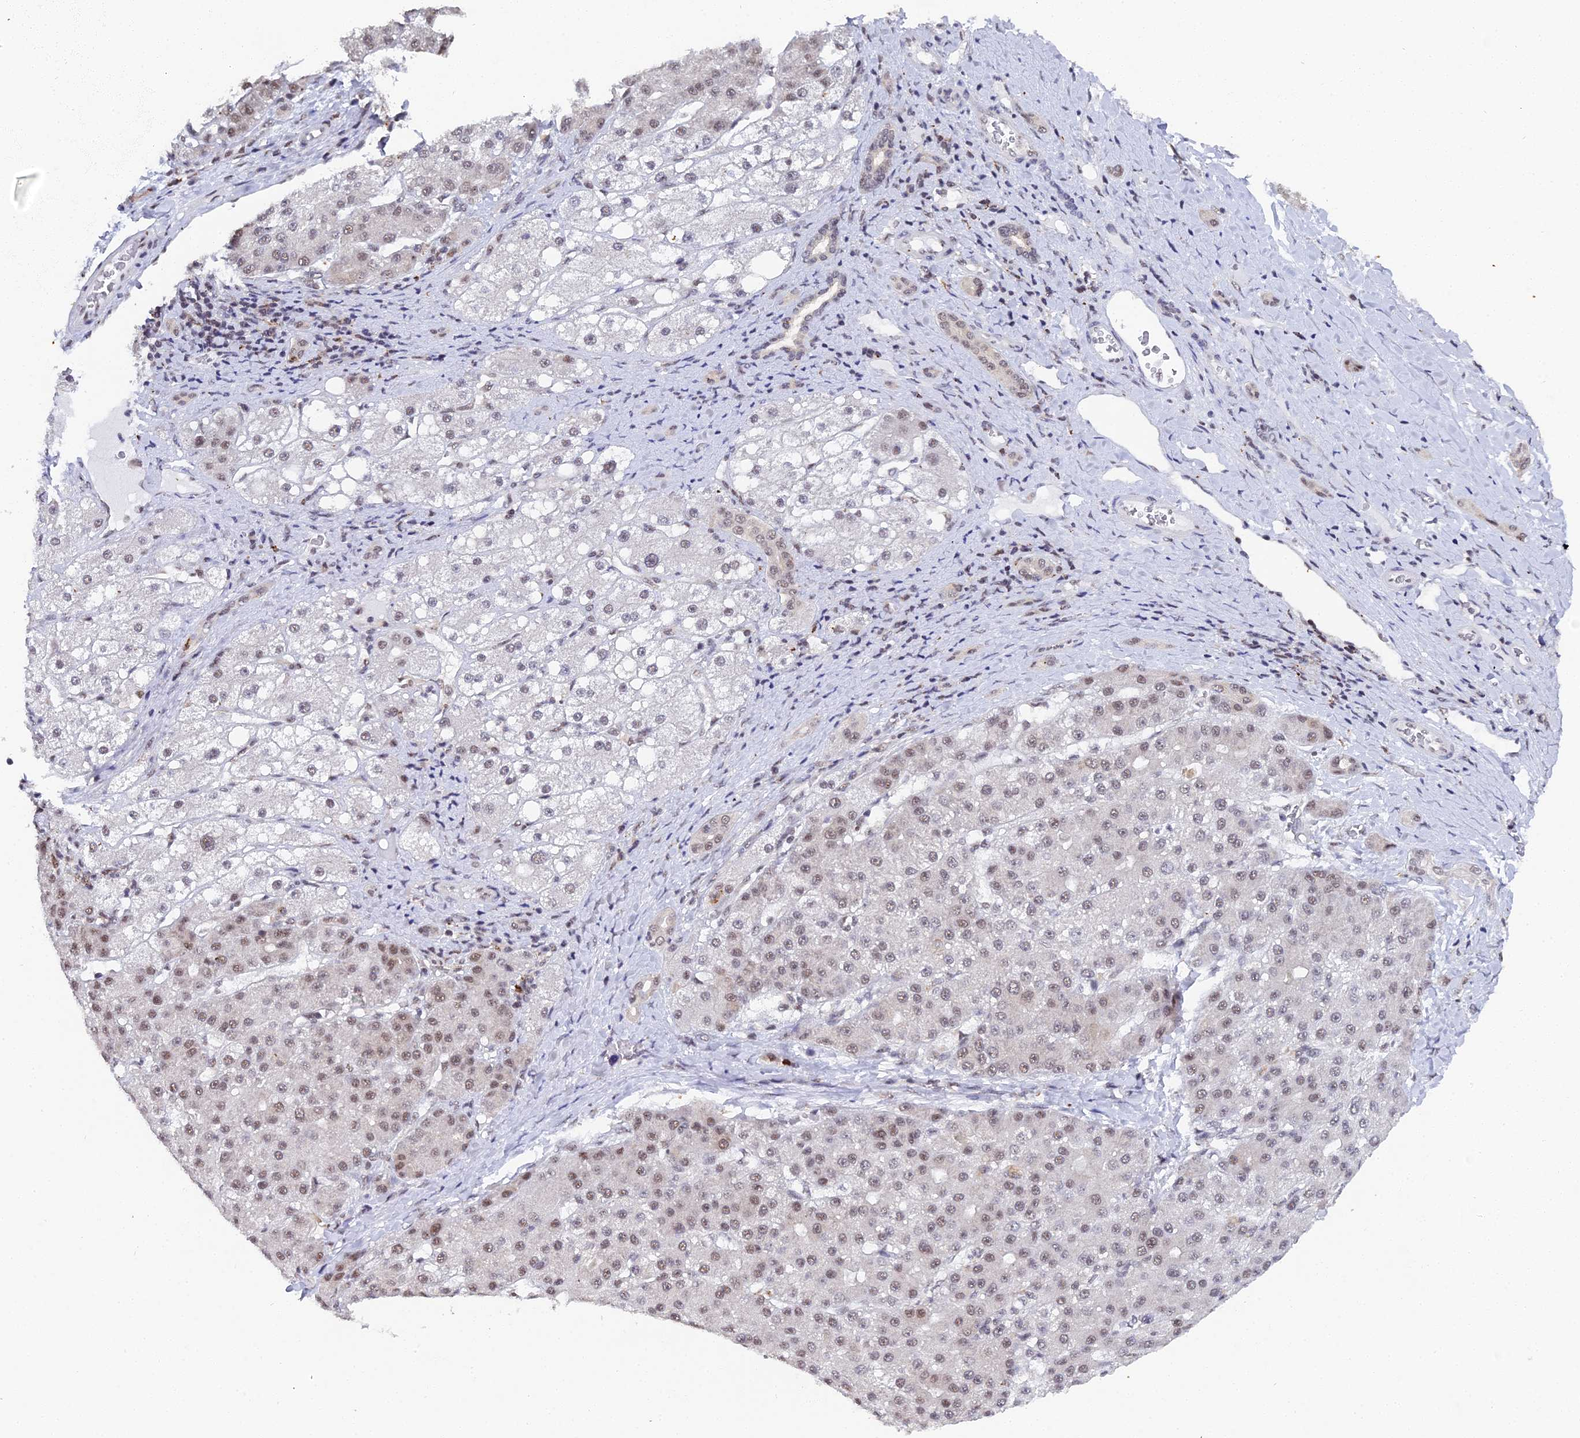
{"staining": {"intensity": "weak", "quantity": ">75%", "location": "nuclear"}, "tissue": "liver cancer", "cell_type": "Tumor cells", "image_type": "cancer", "snomed": [{"axis": "morphology", "description": "Carcinoma, Hepatocellular, NOS"}, {"axis": "topography", "description": "Liver"}], "caption": "IHC (DAB (3,3'-diaminobenzidine)) staining of human hepatocellular carcinoma (liver) displays weak nuclear protein positivity in about >75% of tumor cells.", "gene": "MAGOHB", "patient": {"sex": "male", "age": 67}}